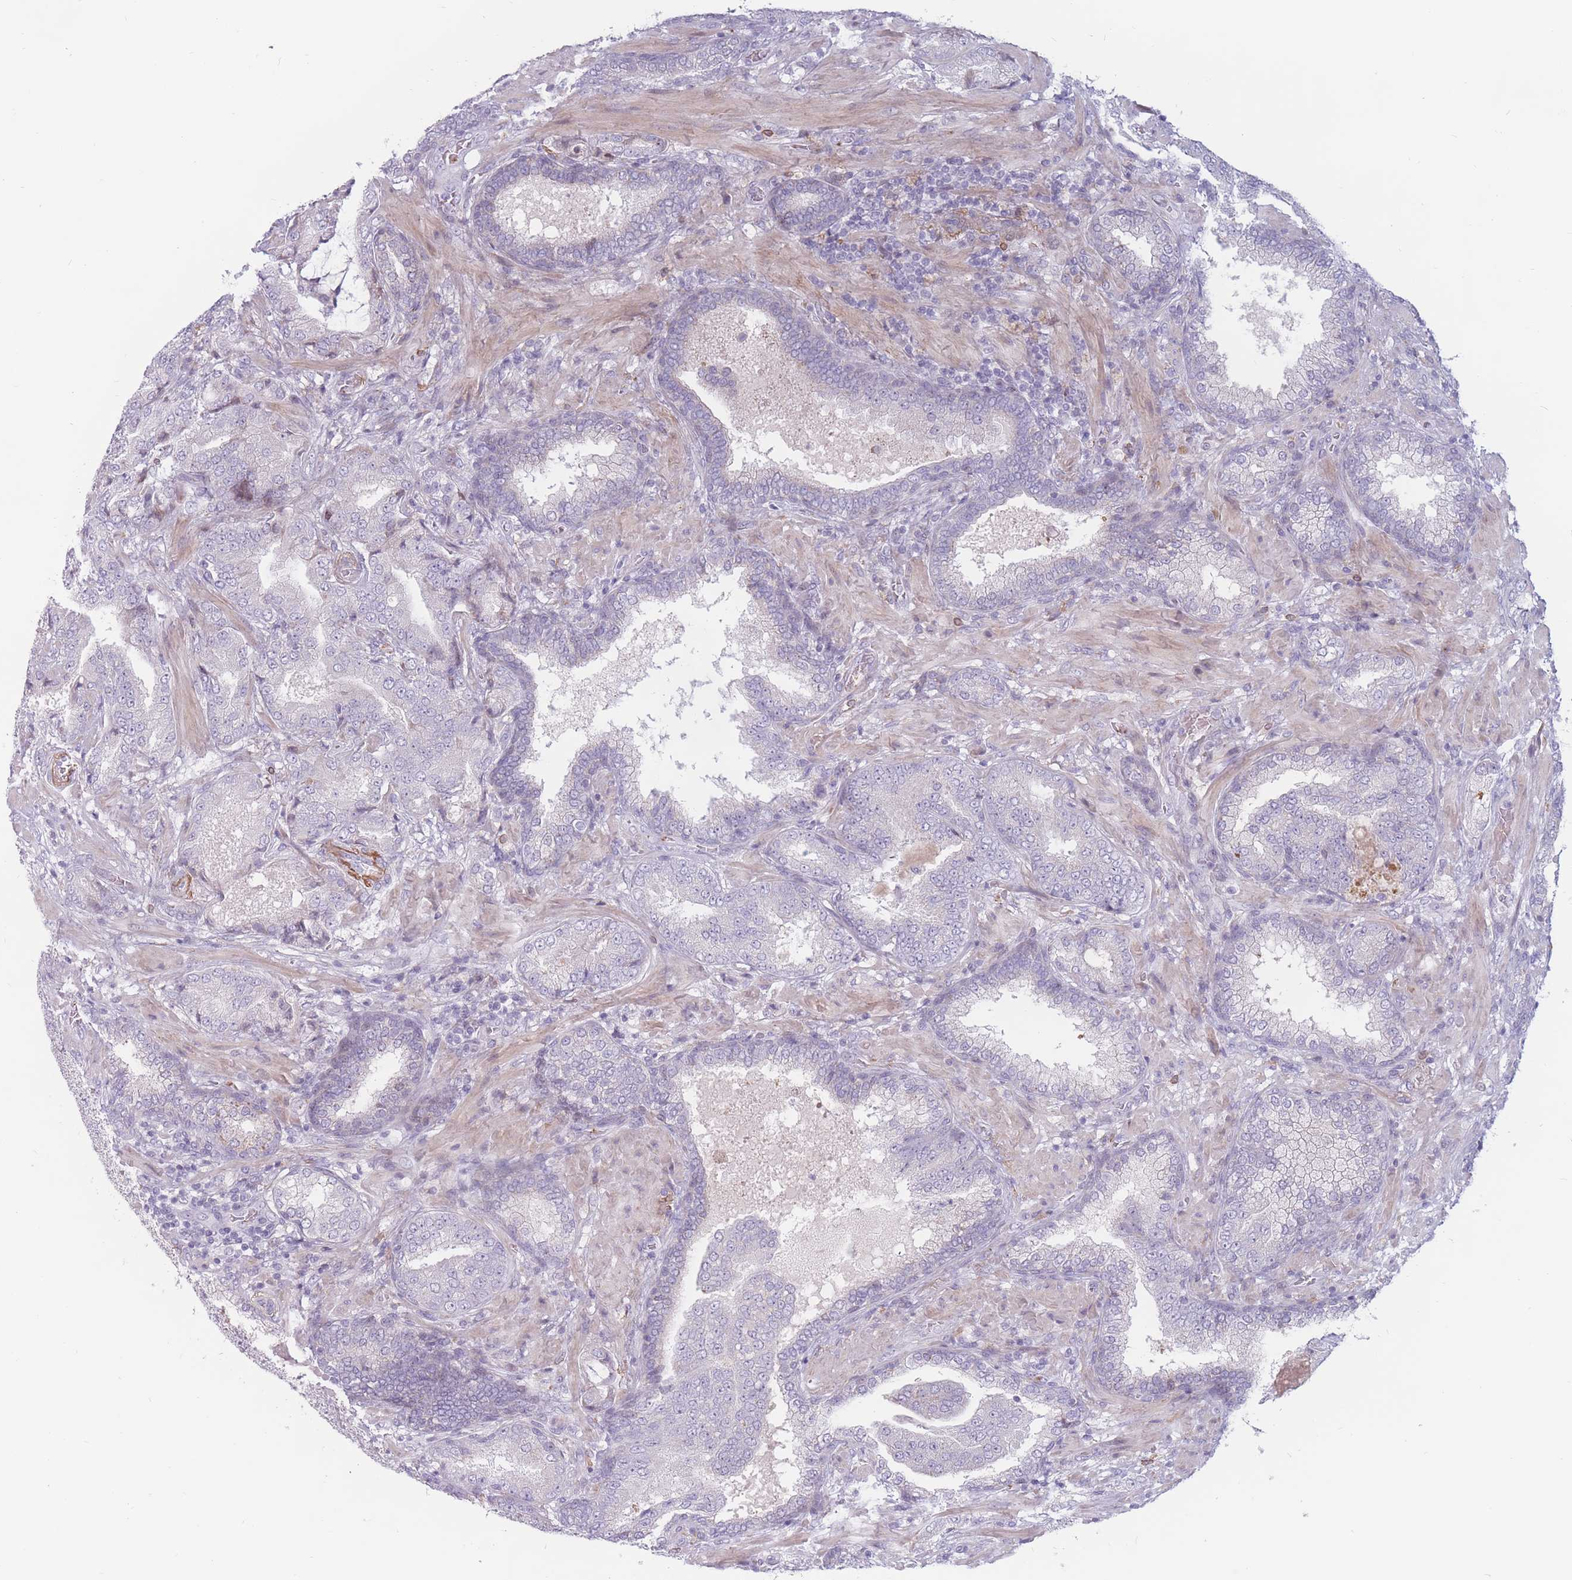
{"staining": {"intensity": "negative", "quantity": "none", "location": "none"}, "tissue": "prostate cancer", "cell_type": "Tumor cells", "image_type": "cancer", "snomed": [{"axis": "morphology", "description": "Adenocarcinoma, High grade"}, {"axis": "topography", "description": "Prostate"}], "caption": "Tumor cells are negative for protein expression in human adenocarcinoma (high-grade) (prostate).", "gene": "PTGDR", "patient": {"sex": "male", "age": 68}}